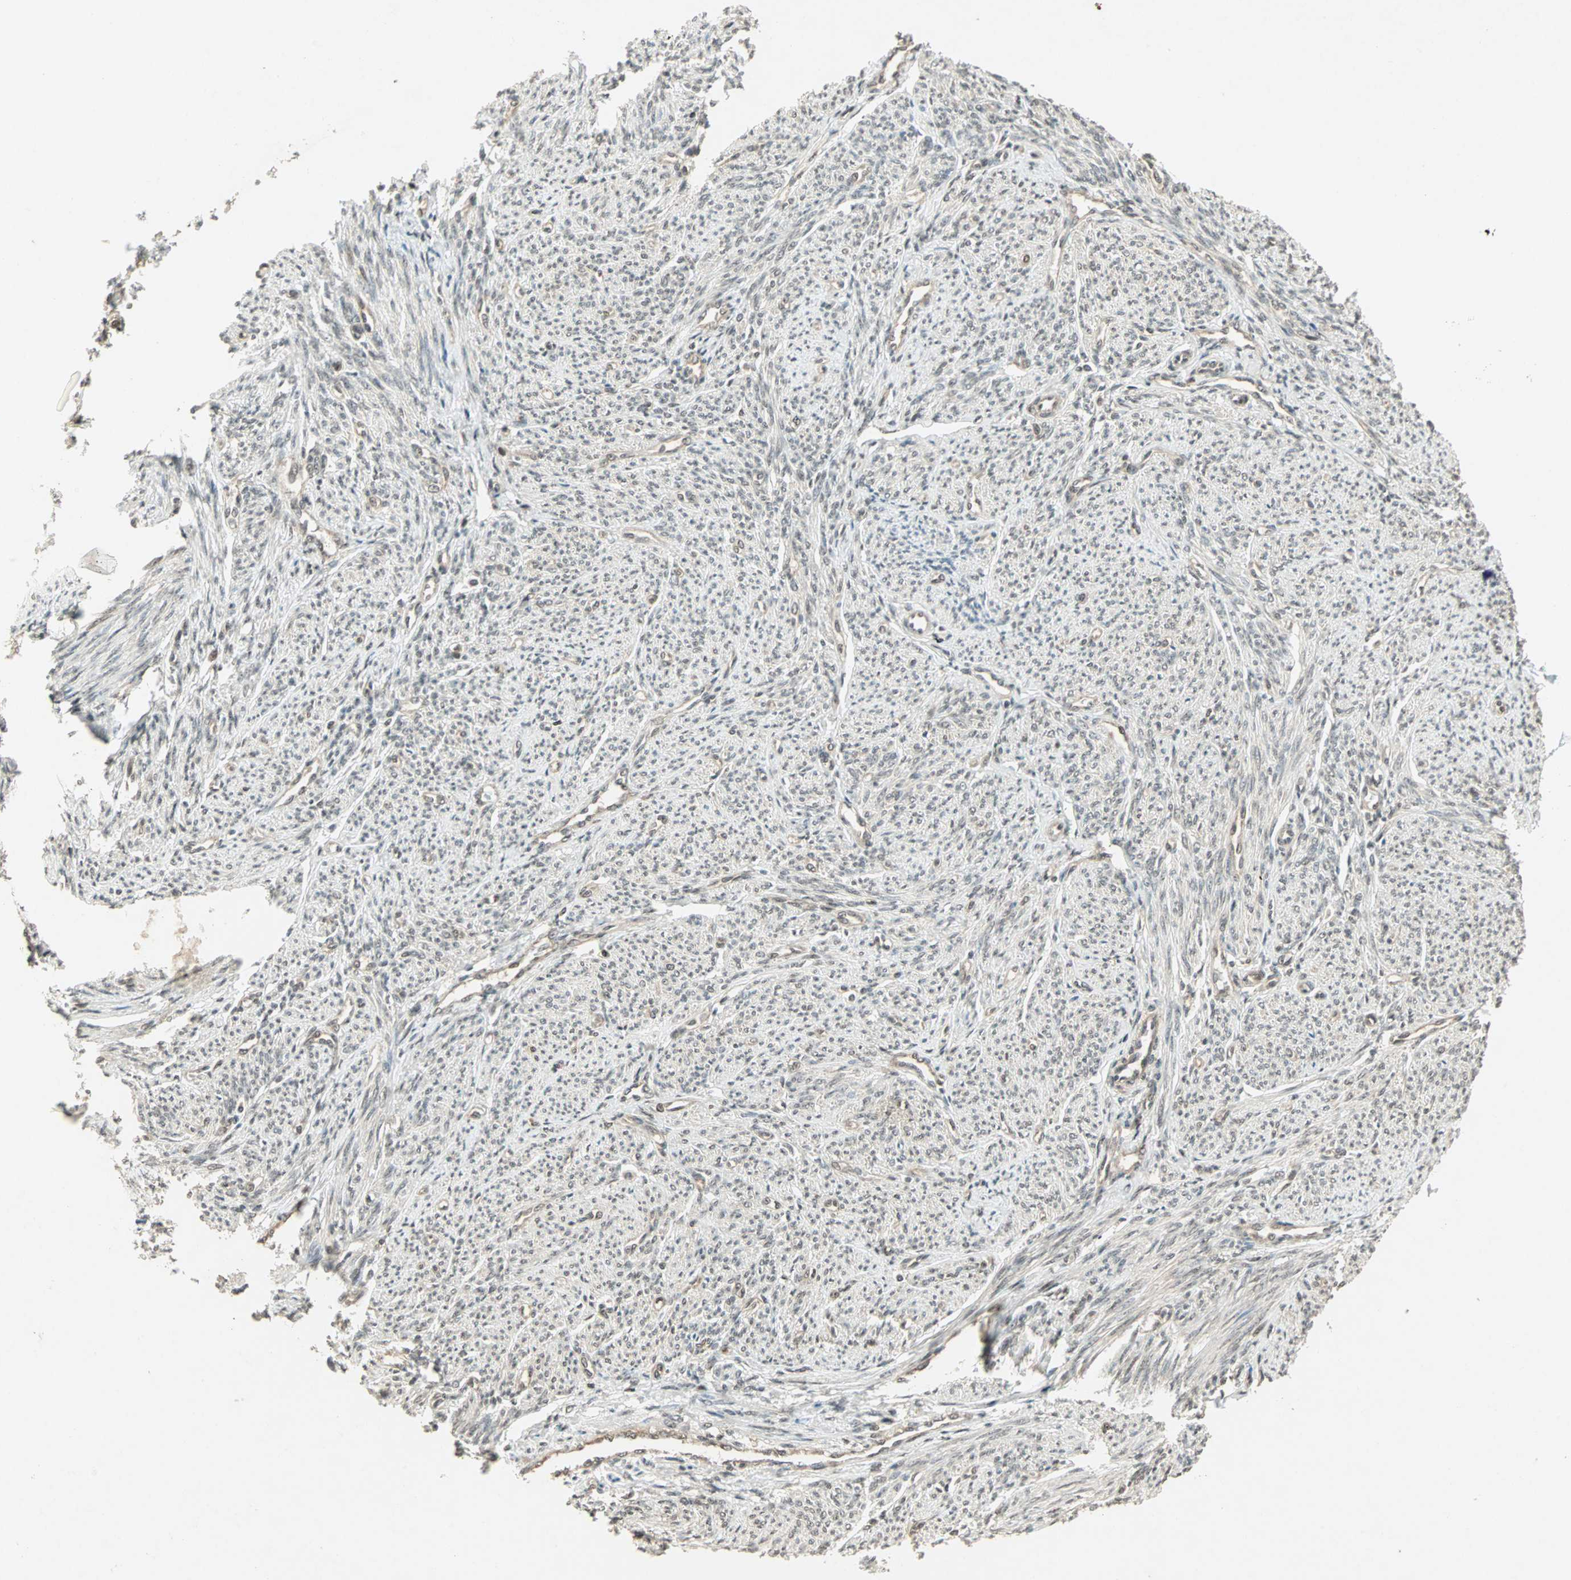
{"staining": {"intensity": "moderate", "quantity": ">75%", "location": "nuclear"}, "tissue": "smooth muscle", "cell_type": "Smooth muscle cells", "image_type": "normal", "snomed": [{"axis": "morphology", "description": "Normal tissue, NOS"}, {"axis": "topography", "description": "Smooth muscle"}], "caption": "High-power microscopy captured an IHC image of normal smooth muscle, revealing moderate nuclear staining in approximately >75% of smooth muscle cells.", "gene": "ZNF701", "patient": {"sex": "female", "age": 65}}